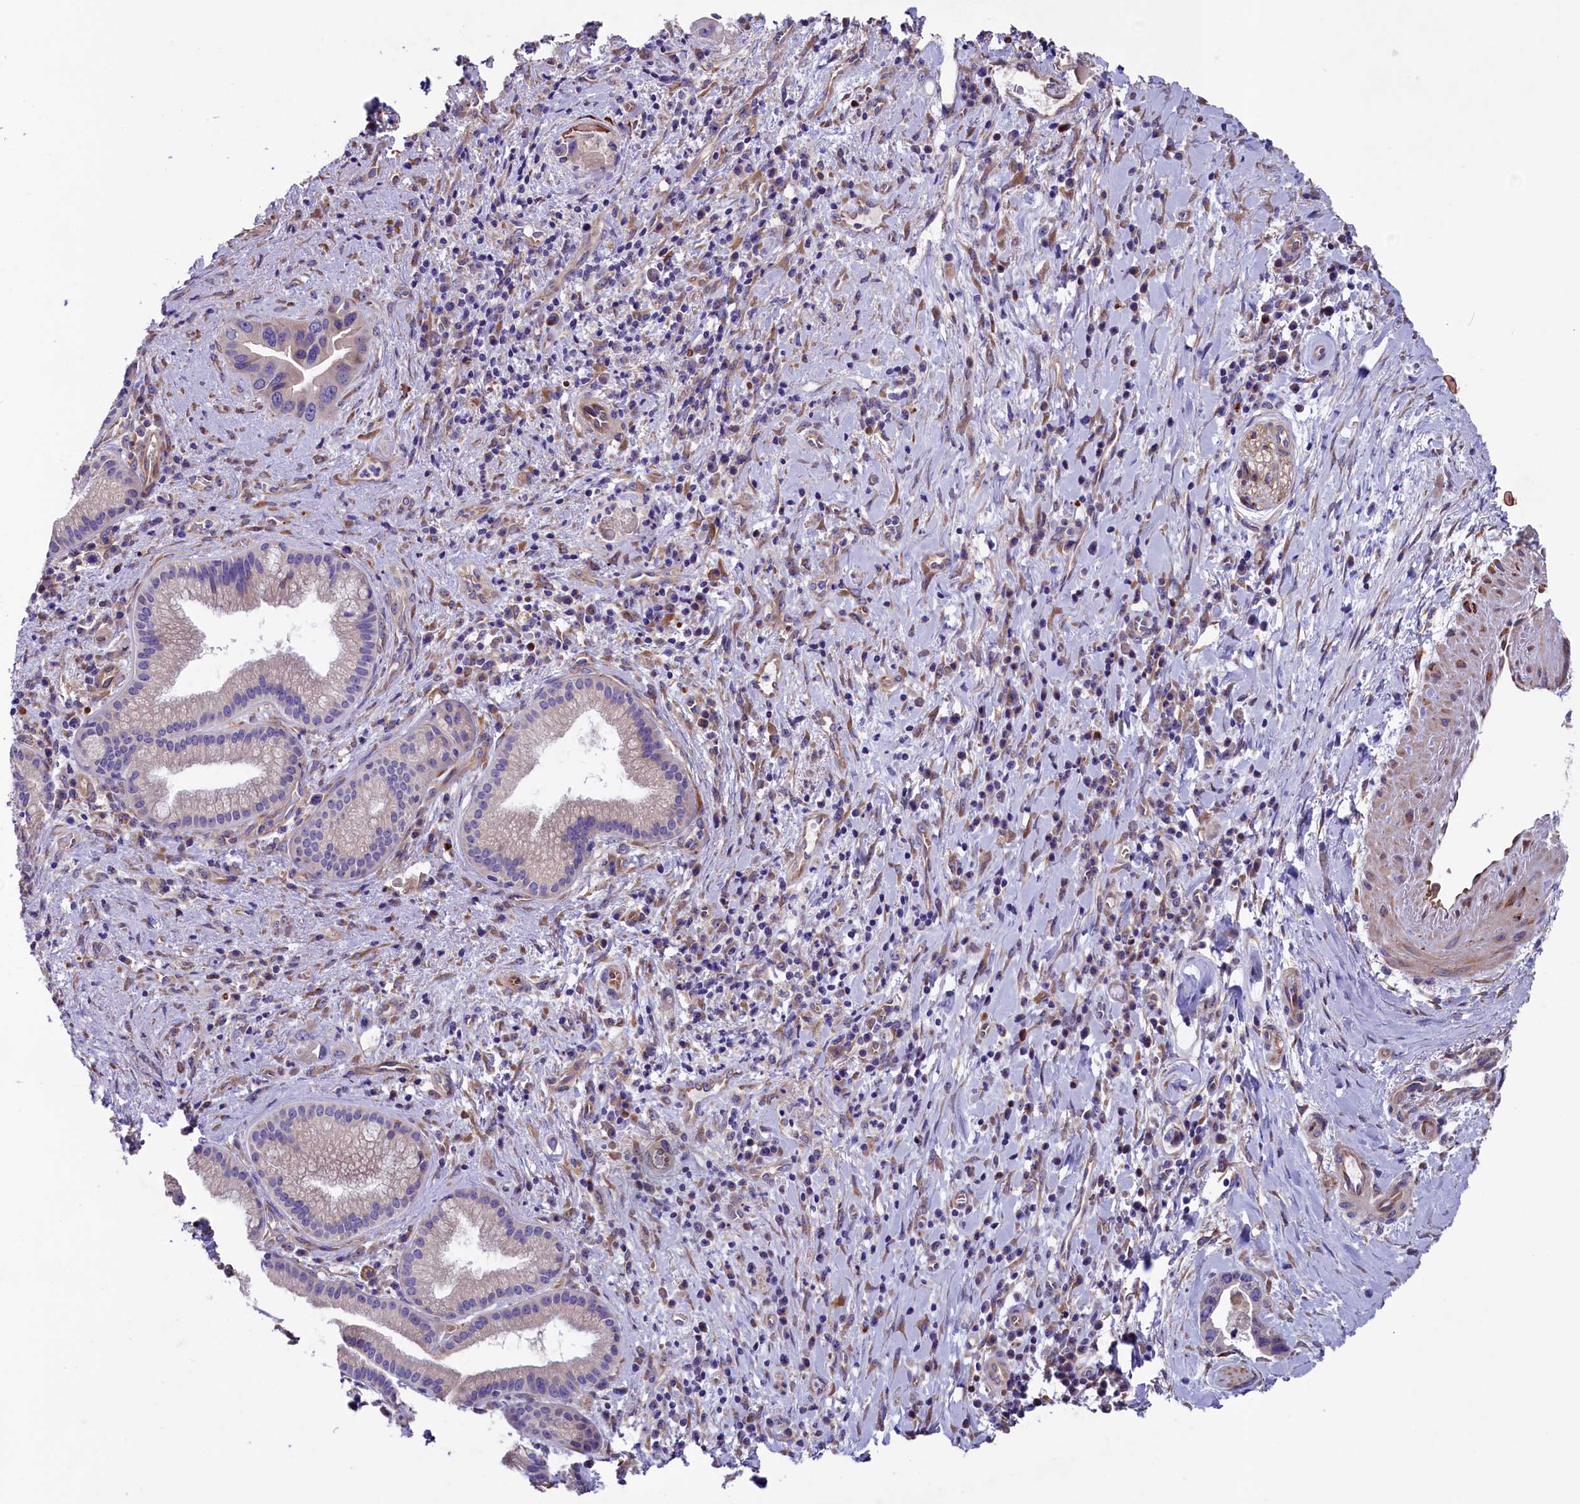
{"staining": {"intensity": "negative", "quantity": "none", "location": "none"}, "tissue": "pancreatic cancer", "cell_type": "Tumor cells", "image_type": "cancer", "snomed": [{"axis": "morphology", "description": "Adenocarcinoma, NOS"}, {"axis": "topography", "description": "Pancreas"}], "caption": "An immunohistochemistry (IHC) micrograph of pancreatic adenocarcinoma is shown. There is no staining in tumor cells of pancreatic adenocarcinoma. The staining was performed using DAB to visualize the protein expression in brown, while the nuclei were stained in blue with hematoxylin (Magnification: 20x).", "gene": "GPR108", "patient": {"sex": "female", "age": 77}}